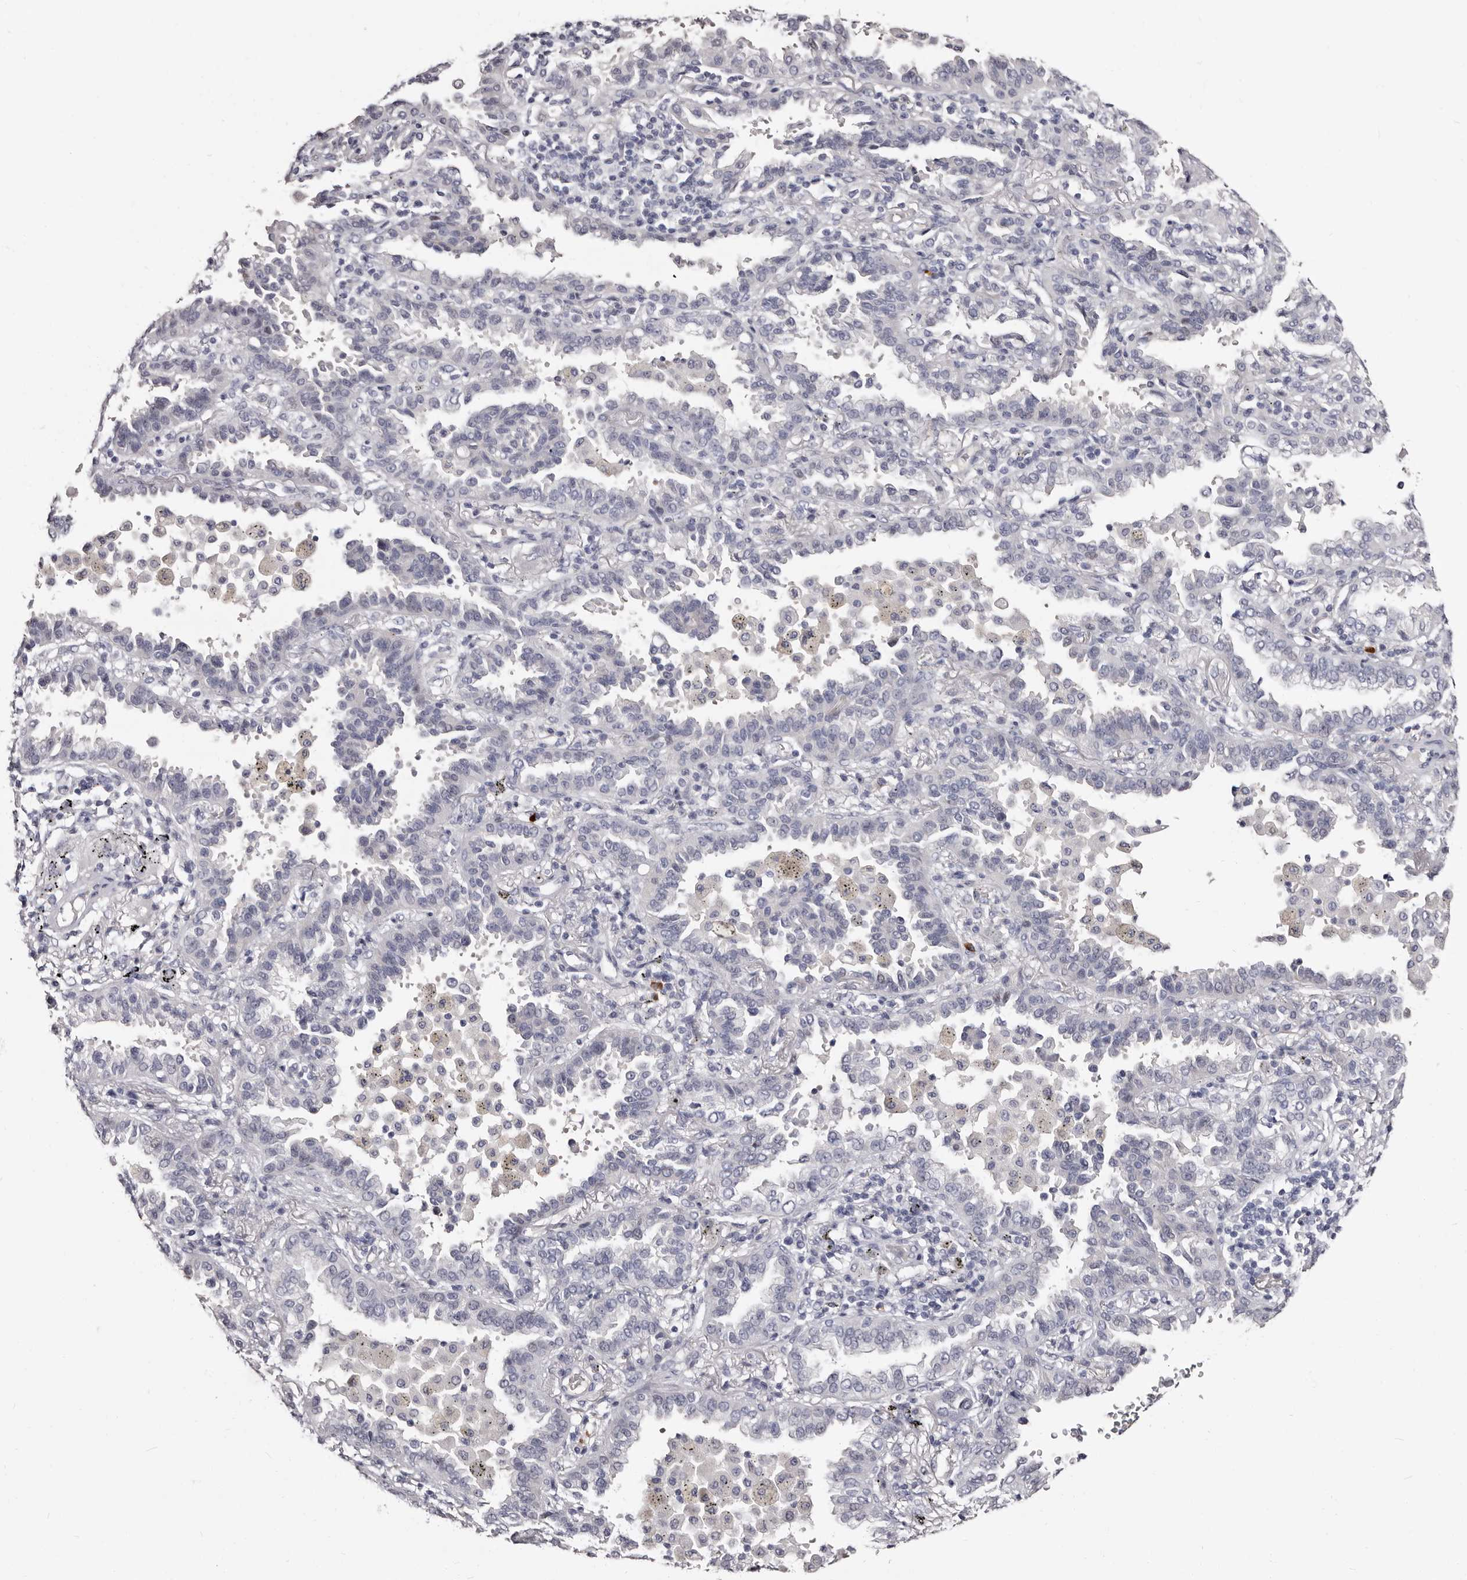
{"staining": {"intensity": "negative", "quantity": "none", "location": "none"}, "tissue": "lung cancer", "cell_type": "Tumor cells", "image_type": "cancer", "snomed": [{"axis": "morphology", "description": "Normal tissue, NOS"}, {"axis": "morphology", "description": "Adenocarcinoma, NOS"}, {"axis": "topography", "description": "Lung"}], "caption": "Immunohistochemical staining of lung adenocarcinoma demonstrates no significant expression in tumor cells.", "gene": "TBC1D22B", "patient": {"sex": "male", "age": 59}}